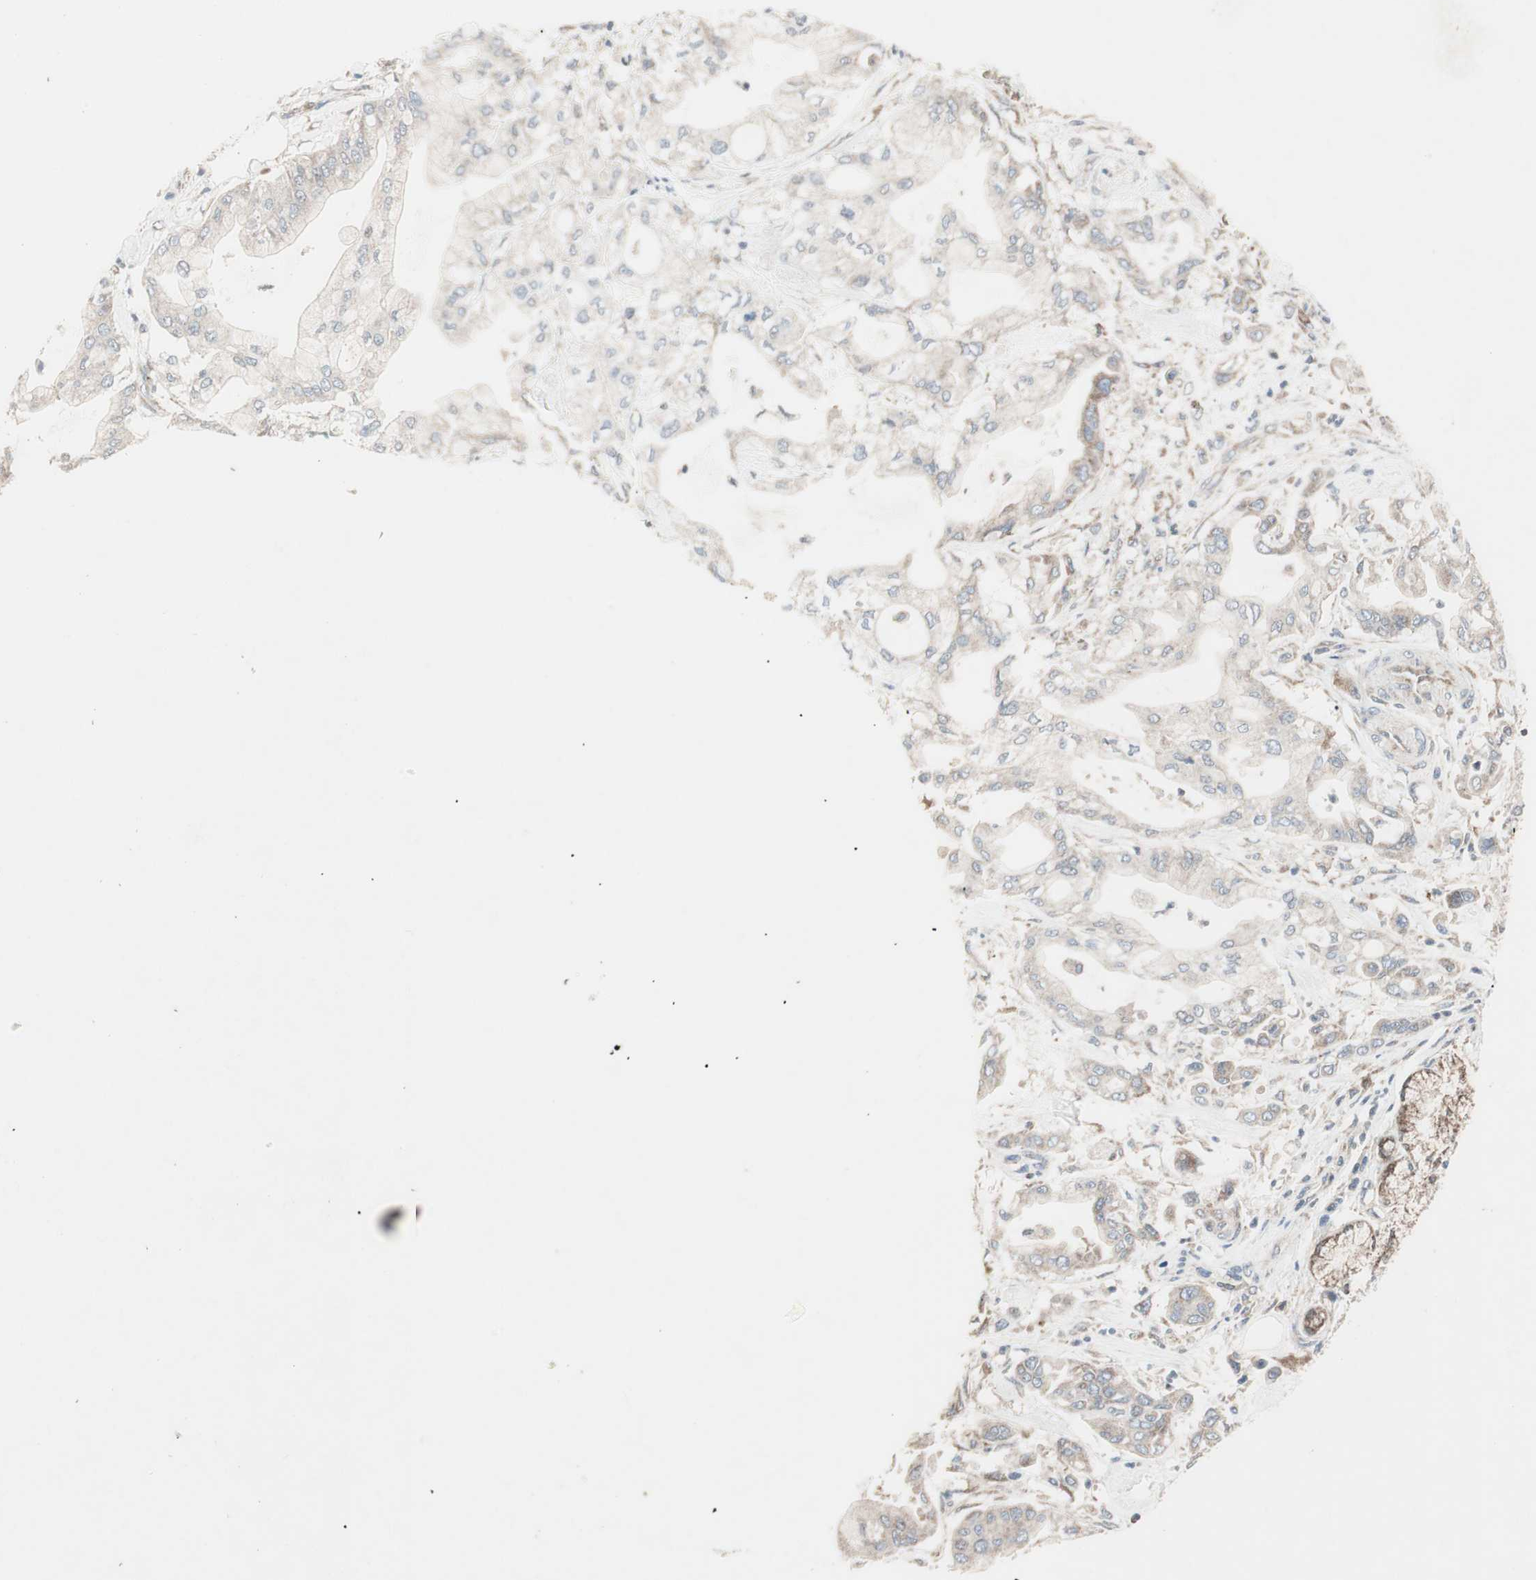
{"staining": {"intensity": "weak", "quantity": ">75%", "location": "cytoplasmic/membranous"}, "tissue": "pancreatic cancer", "cell_type": "Tumor cells", "image_type": "cancer", "snomed": [{"axis": "morphology", "description": "Adenocarcinoma, NOS"}, {"axis": "morphology", "description": "Adenocarcinoma, metastatic, NOS"}, {"axis": "topography", "description": "Lymph node"}, {"axis": "topography", "description": "Pancreas"}, {"axis": "topography", "description": "Duodenum"}], "caption": "A histopathology image of human adenocarcinoma (pancreatic) stained for a protein exhibits weak cytoplasmic/membranous brown staining in tumor cells.", "gene": "CCL14", "patient": {"sex": "female", "age": 64}}